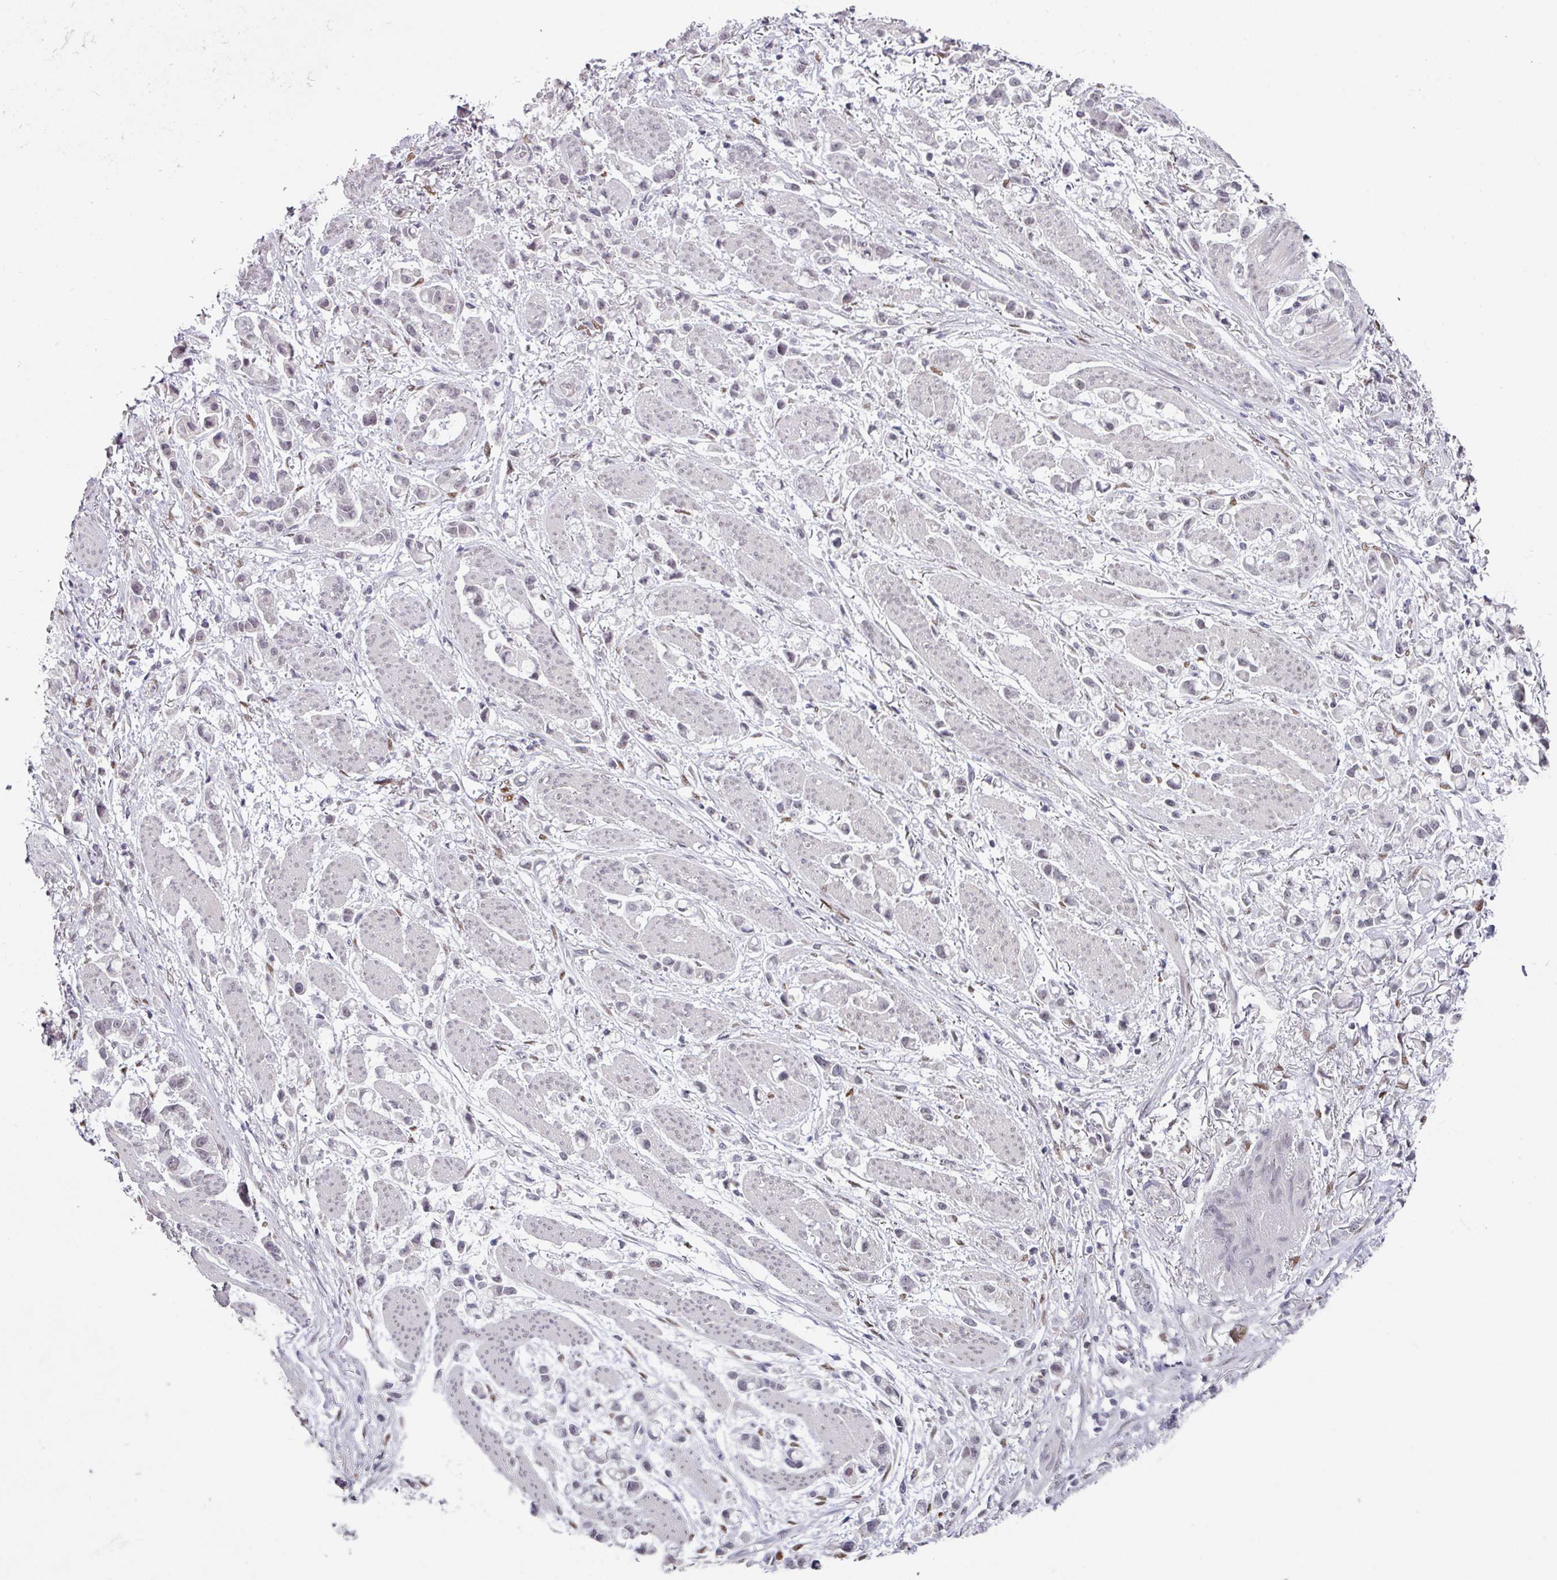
{"staining": {"intensity": "weak", "quantity": ">75%", "location": "nuclear"}, "tissue": "stomach cancer", "cell_type": "Tumor cells", "image_type": "cancer", "snomed": [{"axis": "morphology", "description": "Adenocarcinoma, NOS"}, {"axis": "topography", "description": "Stomach"}], "caption": "Stomach cancer (adenocarcinoma) was stained to show a protein in brown. There is low levels of weak nuclear expression in approximately >75% of tumor cells.", "gene": "ELK1", "patient": {"sex": "female", "age": 81}}